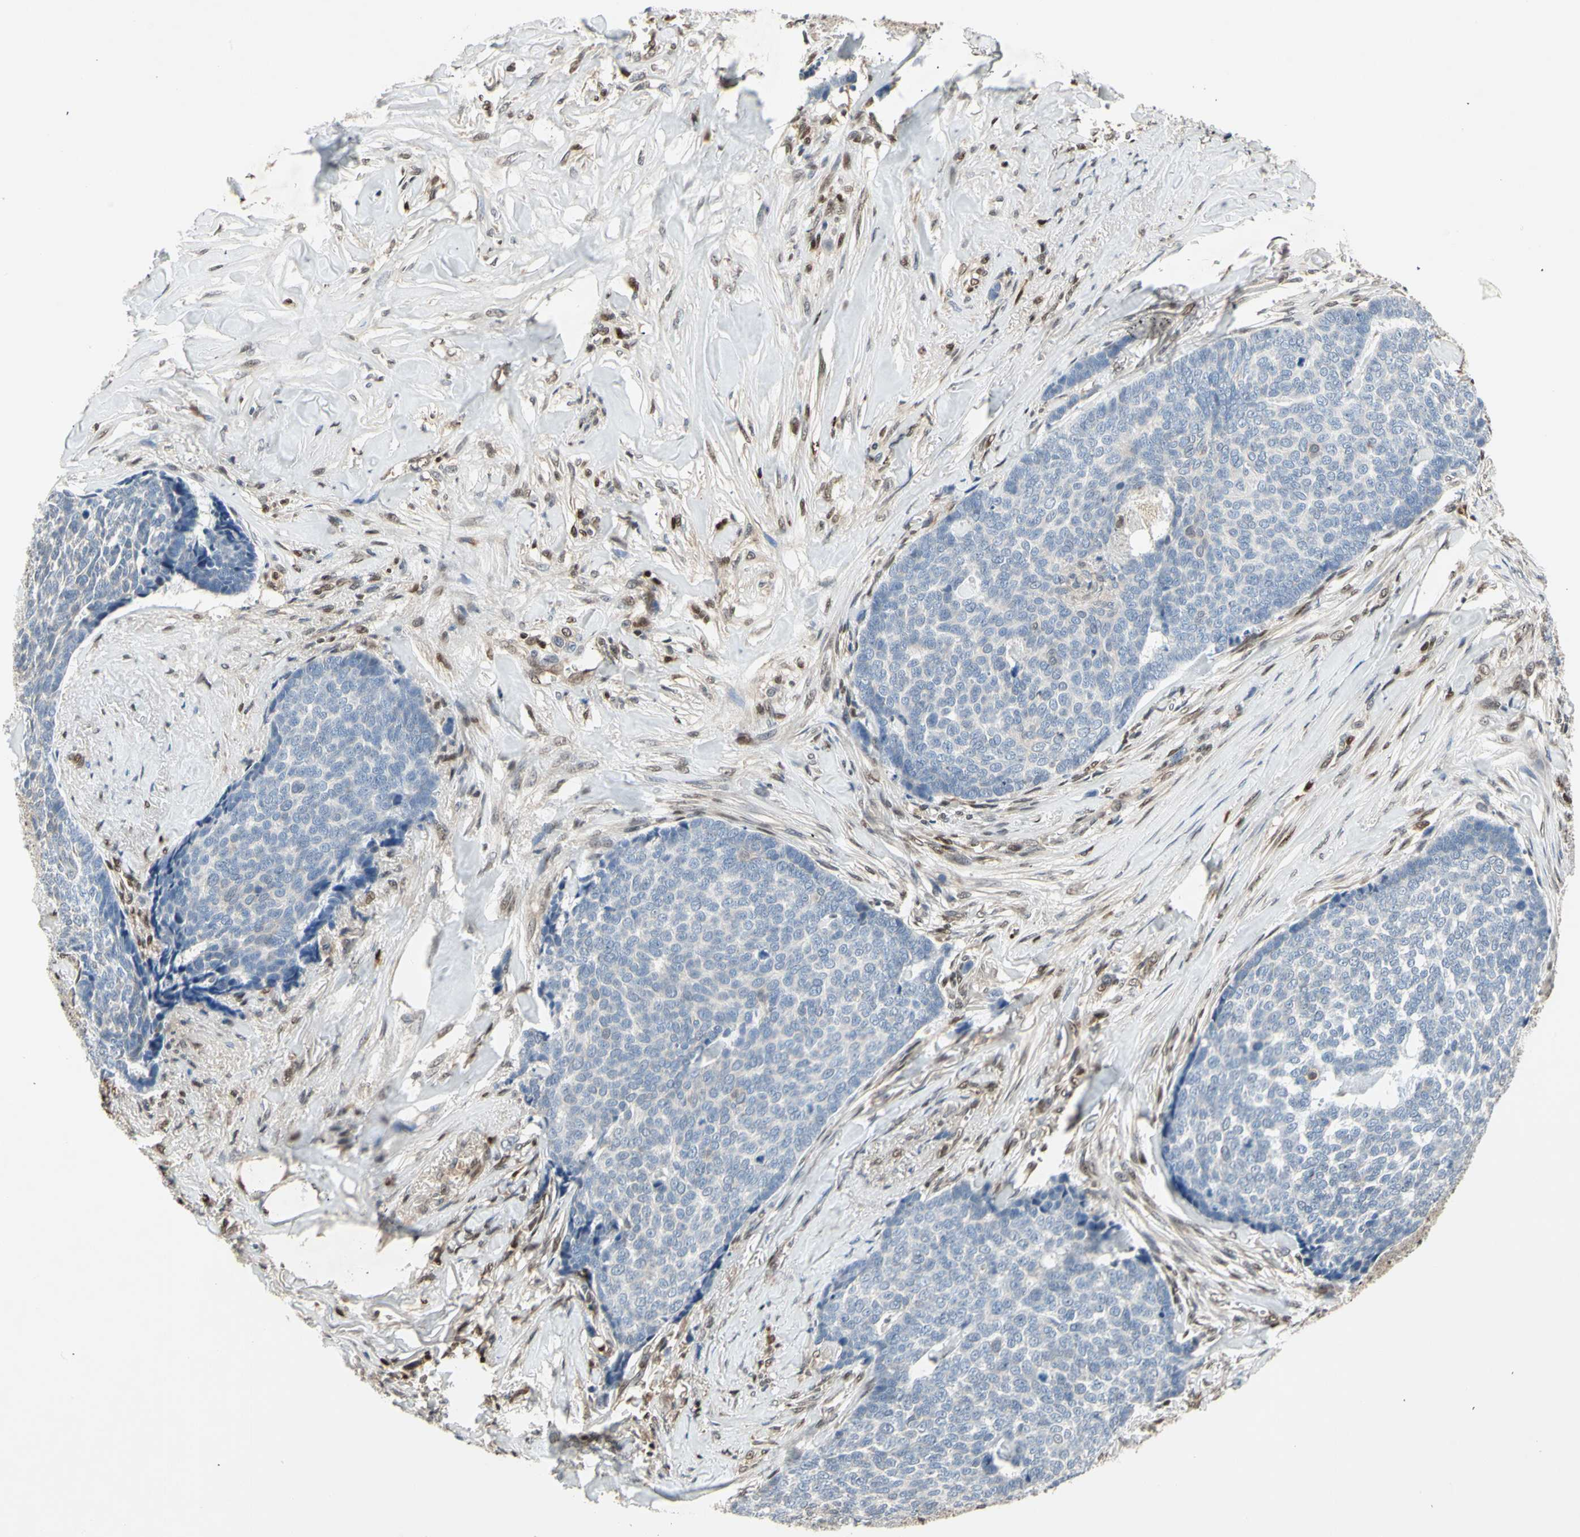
{"staining": {"intensity": "negative", "quantity": "none", "location": "none"}, "tissue": "skin cancer", "cell_type": "Tumor cells", "image_type": "cancer", "snomed": [{"axis": "morphology", "description": "Basal cell carcinoma"}, {"axis": "topography", "description": "Skin"}], "caption": "IHC histopathology image of neoplastic tissue: human skin basal cell carcinoma stained with DAB (3,3'-diaminobenzidine) reveals no significant protein expression in tumor cells. Brightfield microscopy of IHC stained with DAB (brown) and hematoxylin (blue), captured at high magnification.", "gene": "GSR", "patient": {"sex": "male", "age": 84}}